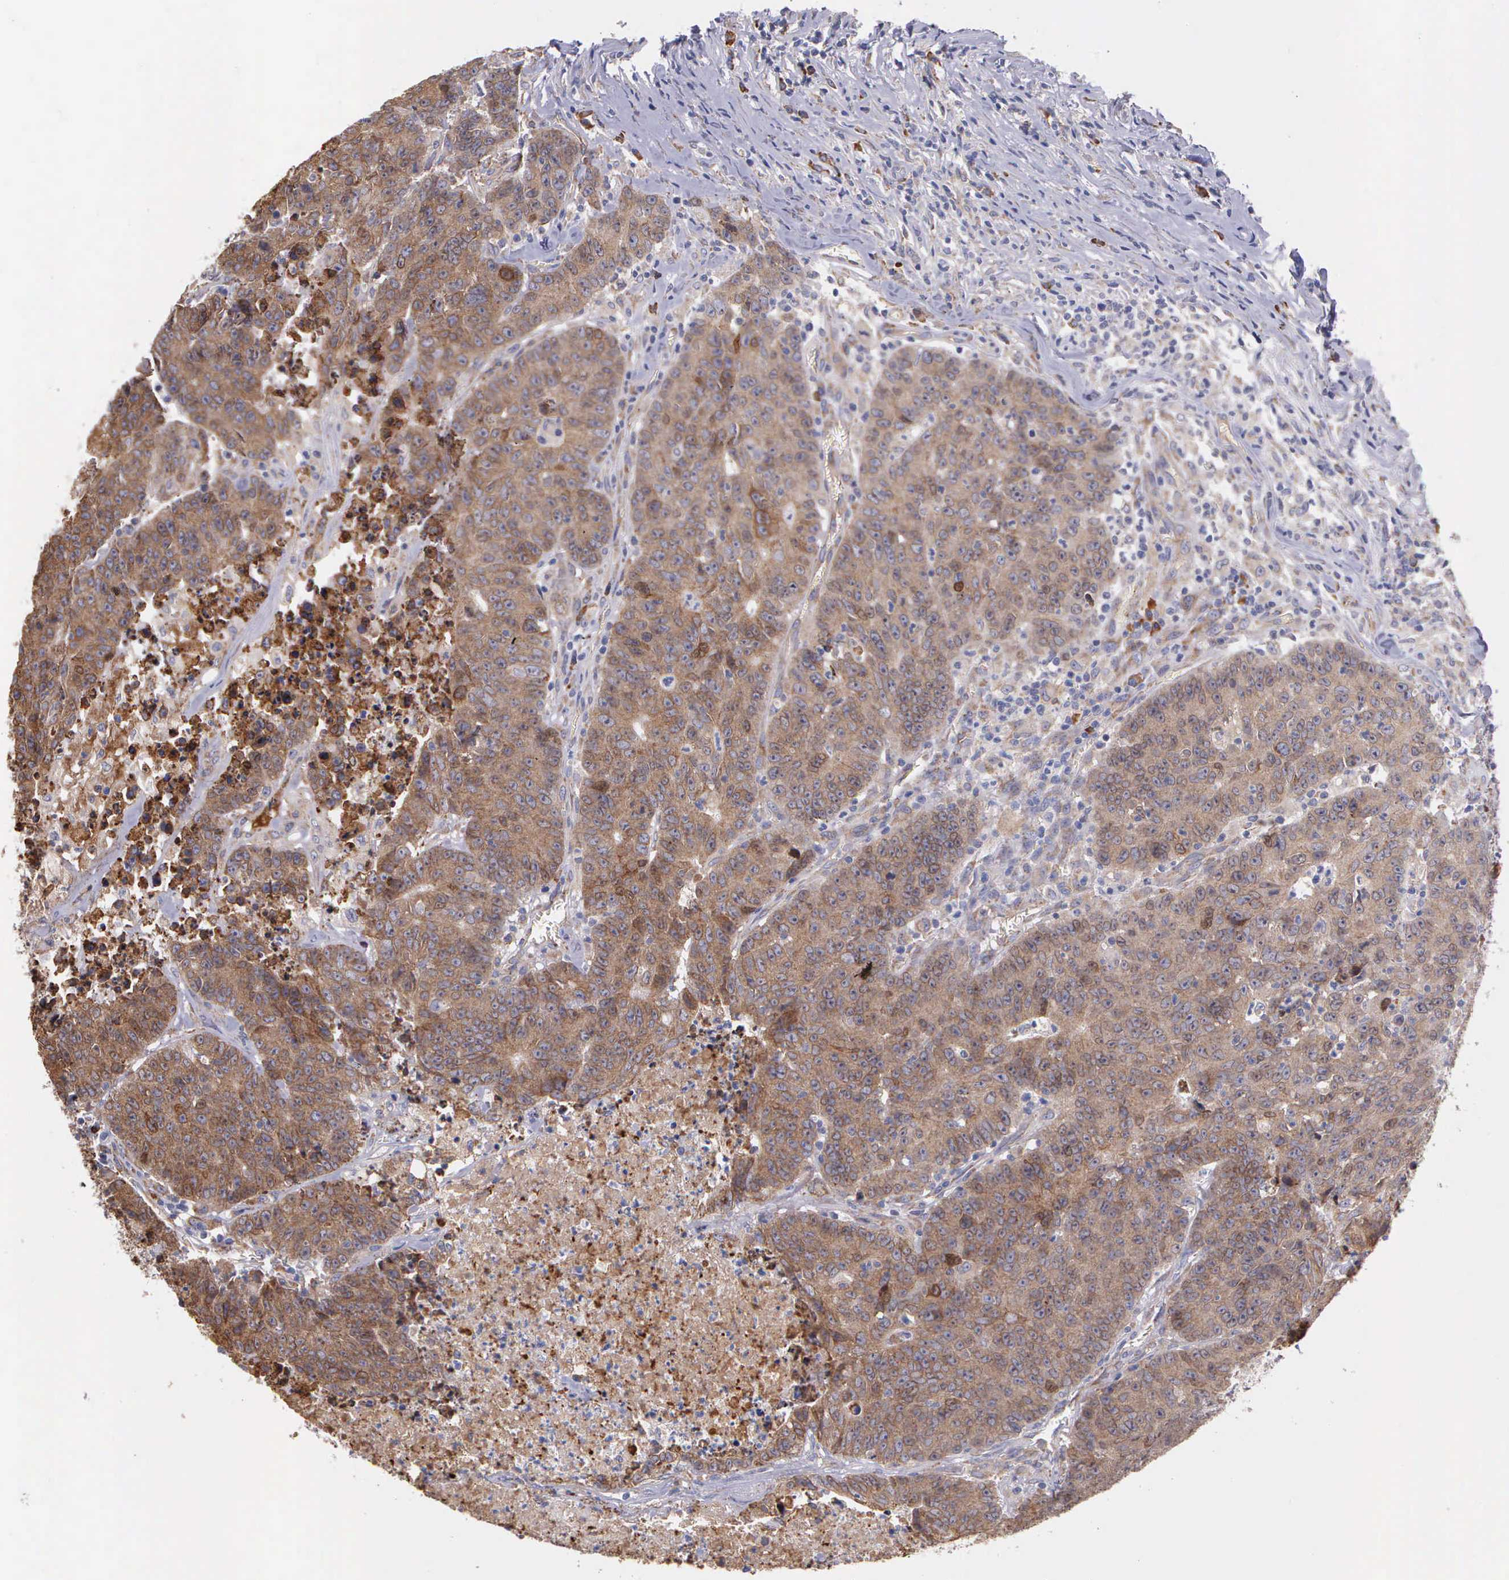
{"staining": {"intensity": "moderate", "quantity": ">75%", "location": "cytoplasmic/membranous"}, "tissue": "colorectal cancer", "cell_type": "Tumor cells", "image_type": "cancer", "snomed": [{"axis": "morphology", "description": "Adenocarcinoma, NOS"}, {"axis": "topography", "description": "Colon"}], "caption": "DAB immunohistochemical staining of colorectal adenocarcinoma exhibits moderate cytoplasmic/membranous protein positivity in approximately >75% of tumor cells. Using DAB (3,3'-diaminobenzidine) (brown) and hematoxylin (blue) stains, captured at high magnification using brightfield microscopy.", "gene": "ZC3H12B", "patient": {"sex": "female", "age": 53}}